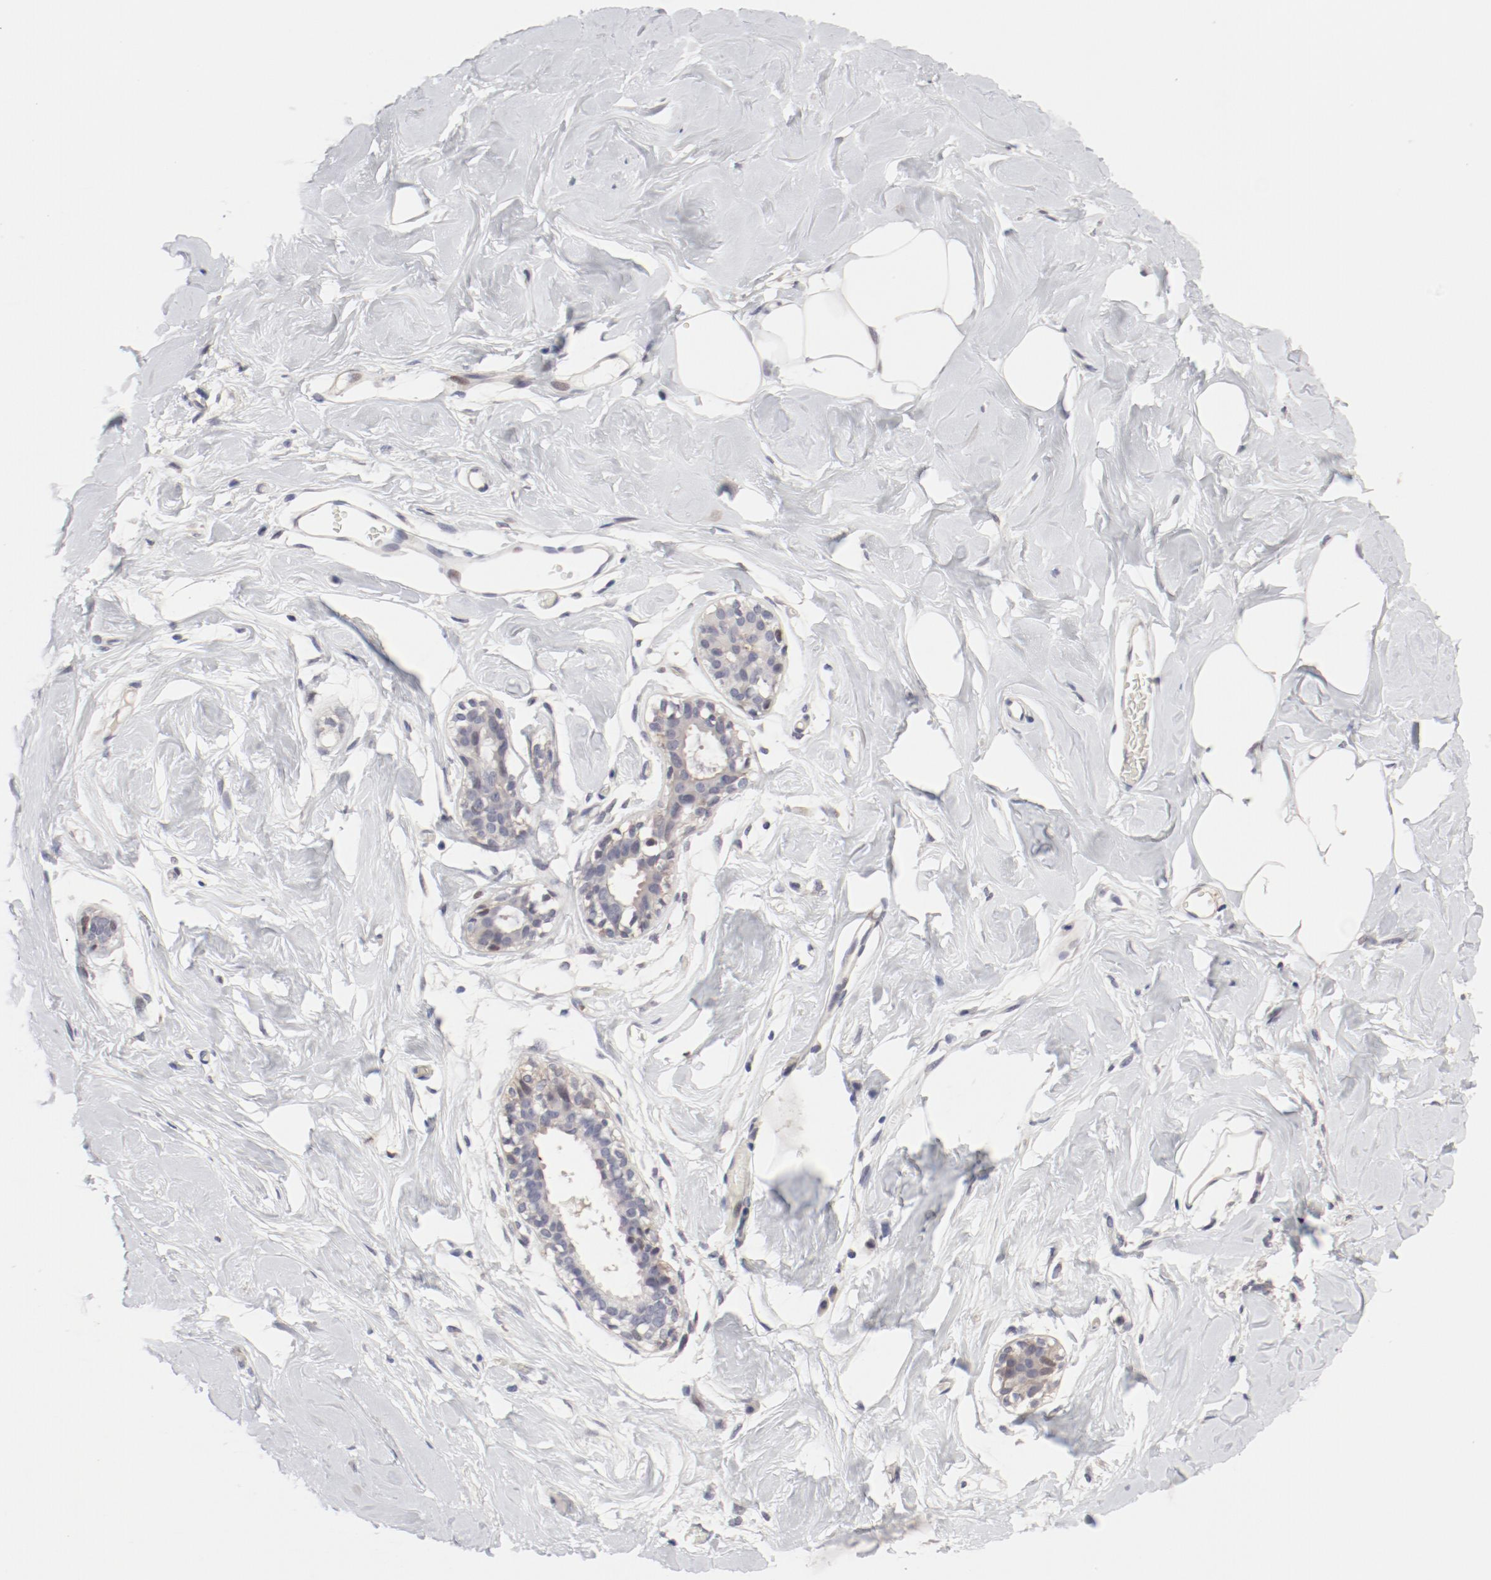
{"staining": {"intensity": "negative", "quantity": "none", "location": "none"}, "tissue": "breast", "cell_type": "Adipocytes", "image_type": "normal", "snomed": [{"axis": "morphology", "description": "Normal tissue, NOS"}, {"axis": "topography", "description": "Breast"}, {"axis": "topography", "description": "Adipose tissue"}], "caption": "Immunohistochemistry (IHC) of normal breast demonstrates no expression in adipocytes. (Brightfield microscopy of DAB (3,3'-diaminobenzidine) immunohistochemistry (IHC) at high magnification).", "gene": "FSCB", "patient": {"sex": "female", "age": 25}}